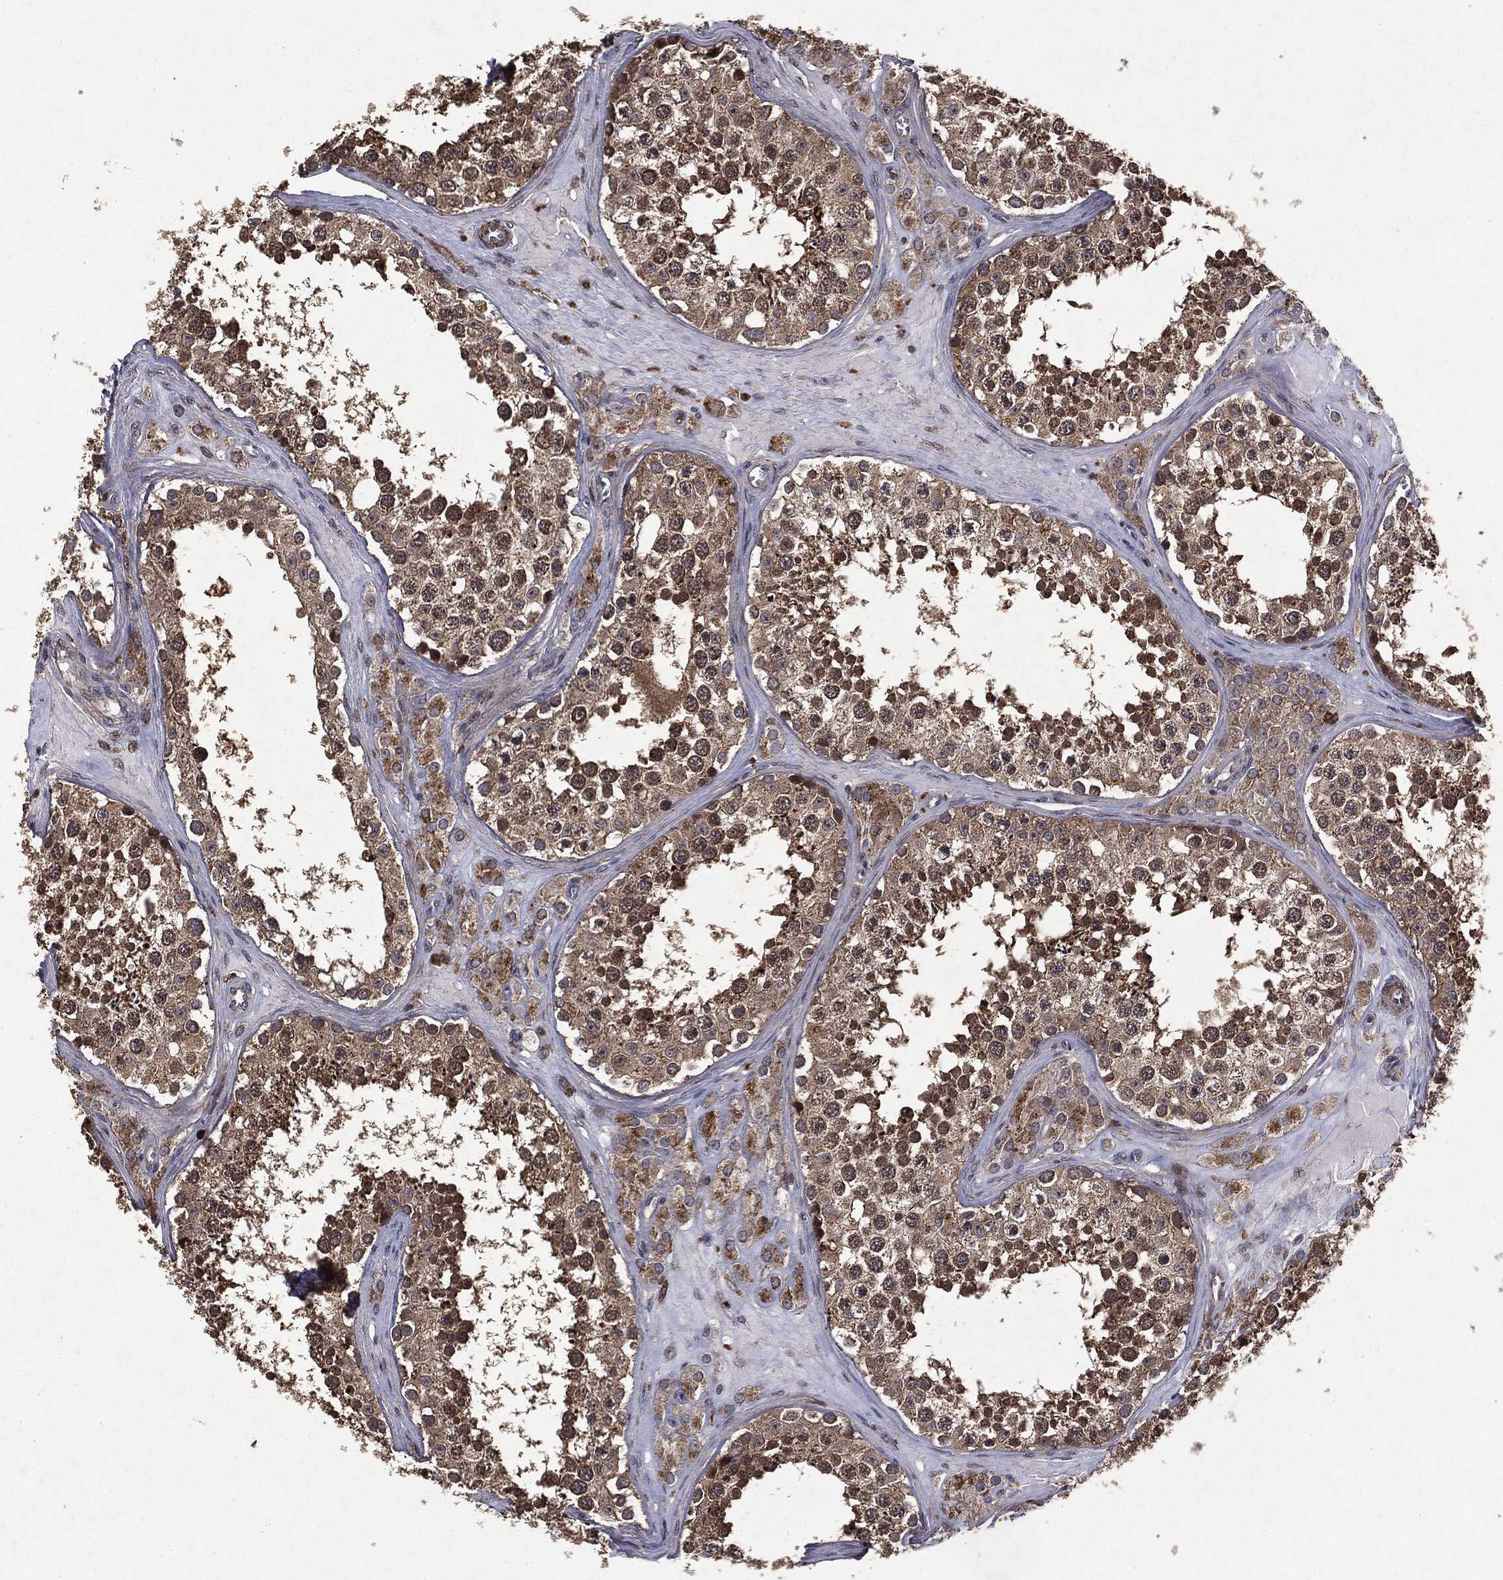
{"staining": {"intensity": "moderate", "quantity": ">75%", "location": "cytoplasmic/membranous"}, "tissue": "testis", "cell_type": "Cells in seminiferous ducts", "image_type": "normal", "snomed": [{"axis": "morphology", "description": "Normal tissue, NOS"}, {"axis": "topography", "description": "Testis"}], "caption": "Testis stained with a protein marker shows moderate staining in cells in seminiferous ducts.", "gene": "PTEN", "patient": {"sex": "male", "age": 31}}